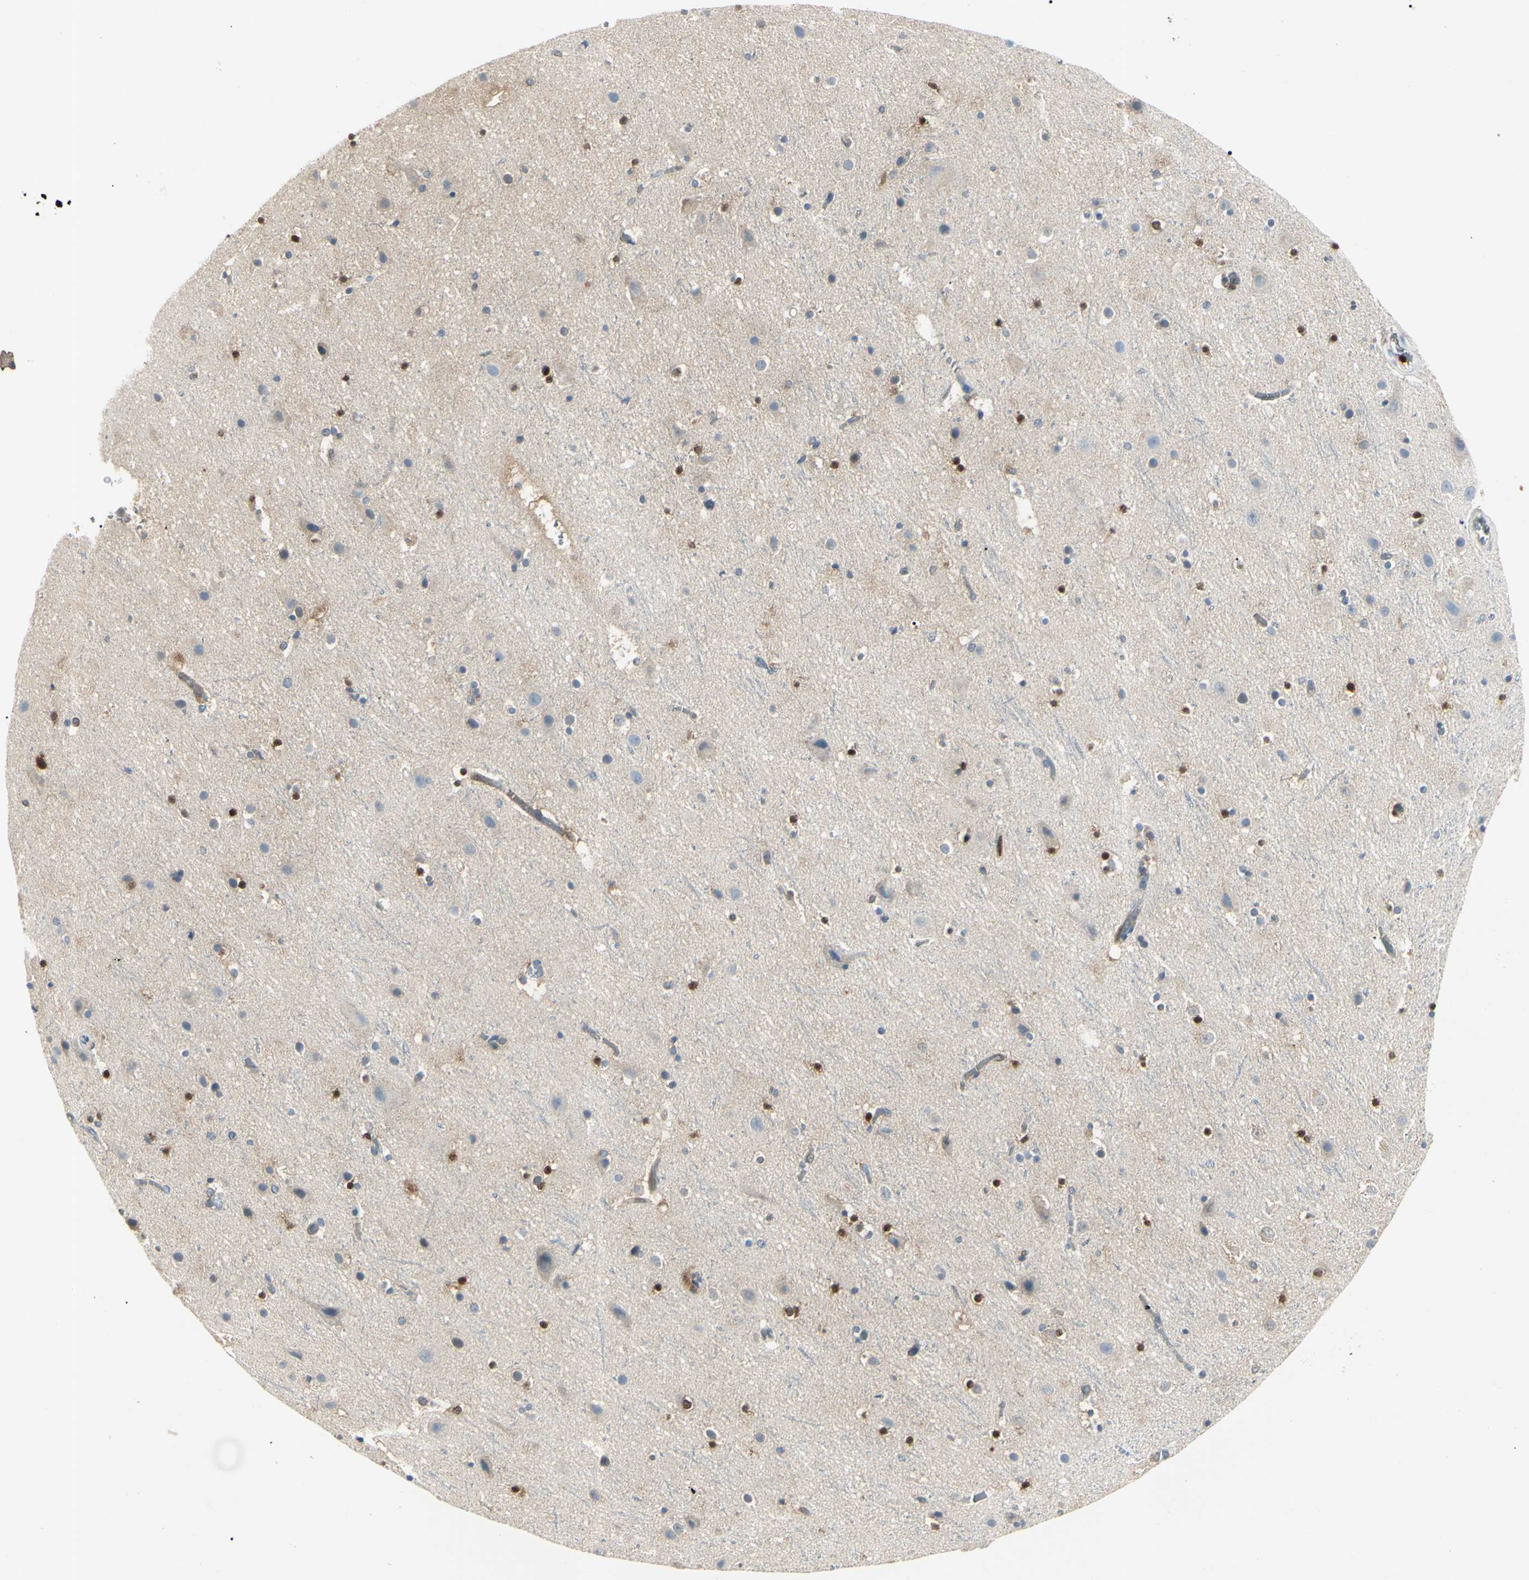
{"staining": {"intensity": "moderate", "quantity": ">75%", "location": "cytoplasmic/membranous,nuclear"}, "tissue": "cerebral cortex", "cell_type": "Endothelial cells", "image_type": "normal", "snomed": [{"axis": "morphology", "description": "Normal tissue, NOS"}, {"axis": "topography", "description": "Cerebral cortex"}], "caption": "Cerebral cortex stained with IHC shows moderate cytoplasmic/membranous,nuclear positivity in about >75% of endothelial cells.", "gene": "AKR1C3", "patient": {"sex": "male", "age": 45}}